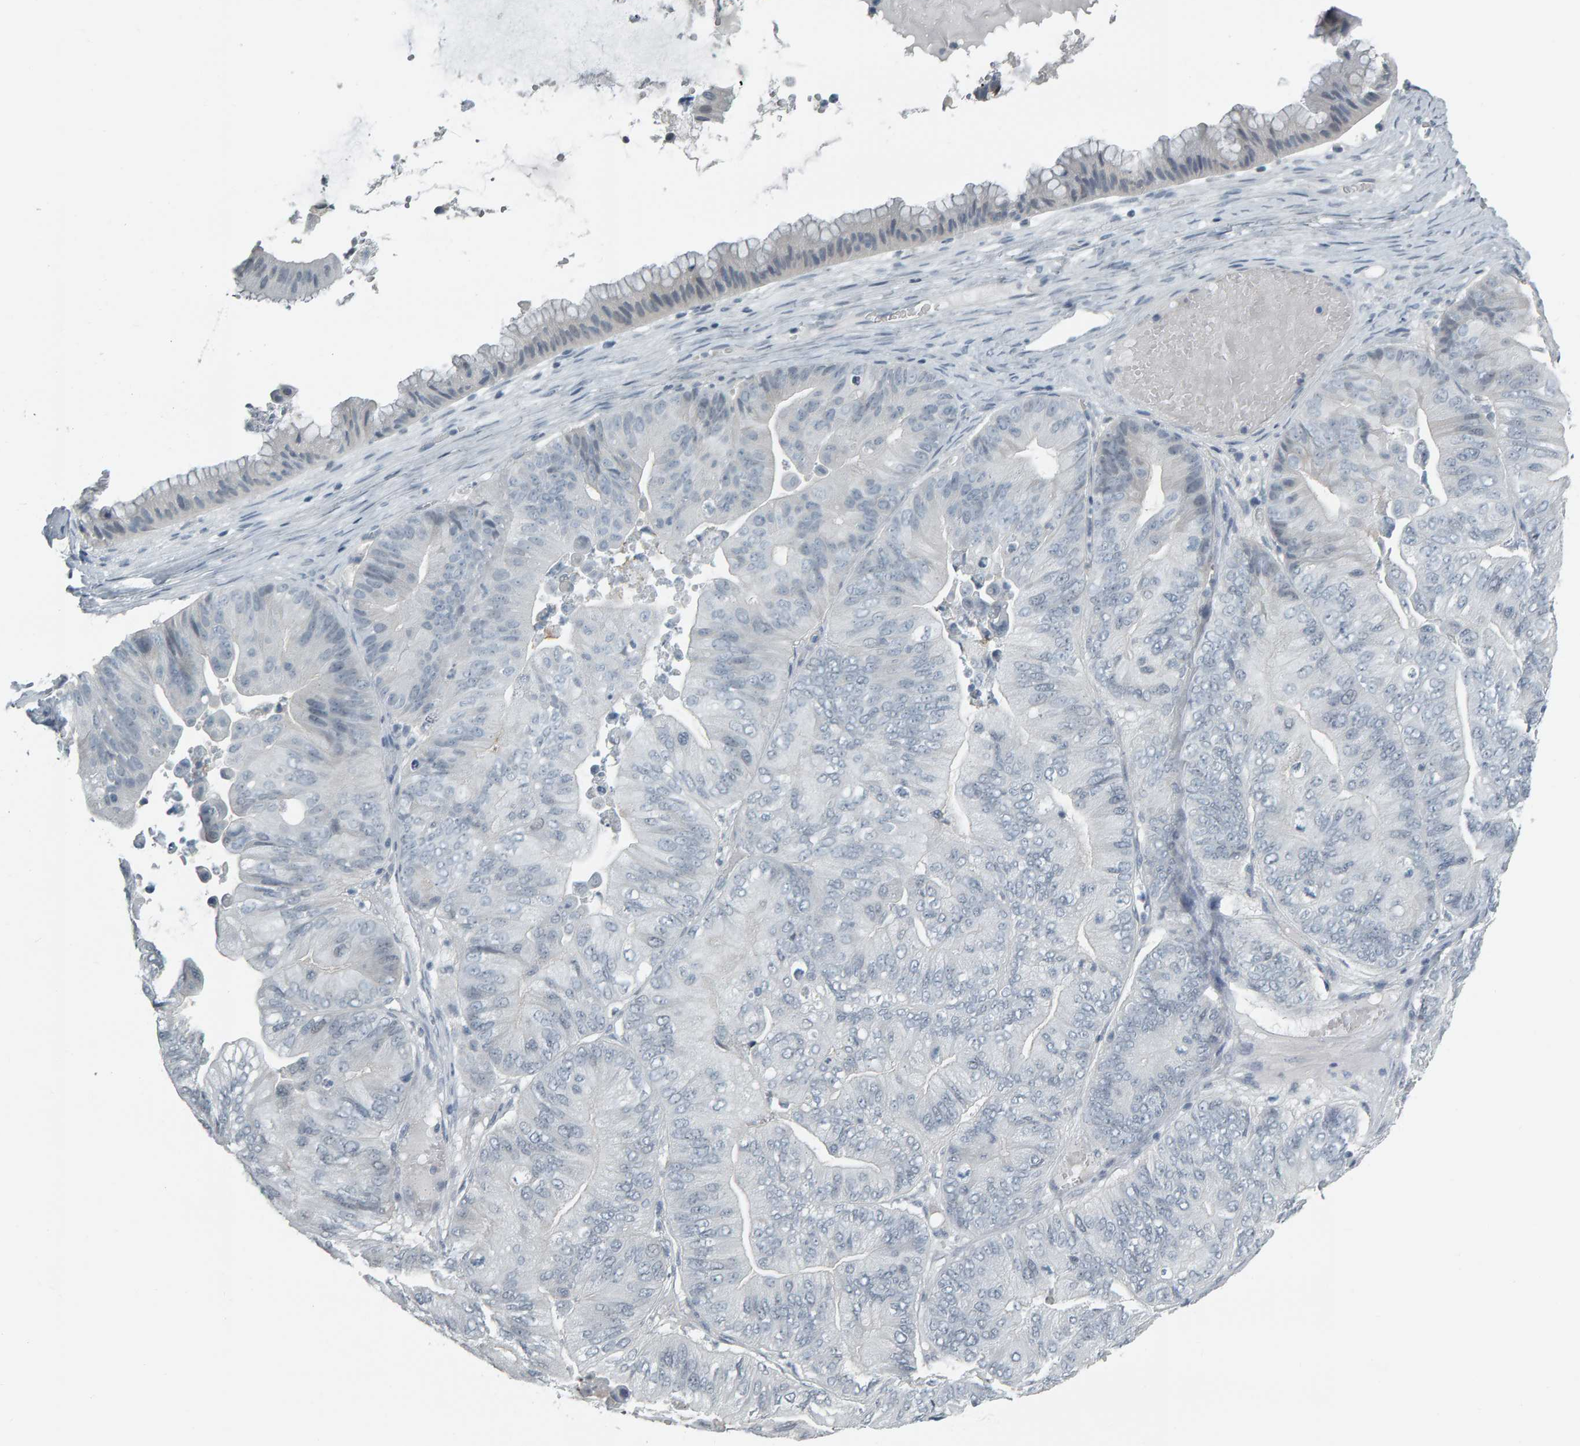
{"staining": {"intensity": "negative", "quantity": "none", "location": "none"}, "tissue": "ovarian cancer", "cell_type": "Tumor cells", "image_type": "cancer", "snomed": [{"axis": "morphology", "description": "Cystadenocarcinoma, mucinous, NOS"}, {"axis": "topography", "description": "Ovary"}], "caption": "A high-resolution image shows IHC staining of mucinous cystadenocarcinoma (ovarian), which demonstrates no significant expression in tumor cells. The staining is performed using DAB brown chromogen with nuclei counter-stained in using hematoxylin.", "gene": "PYY", "patient": {"sex": "female", "age": 61}}